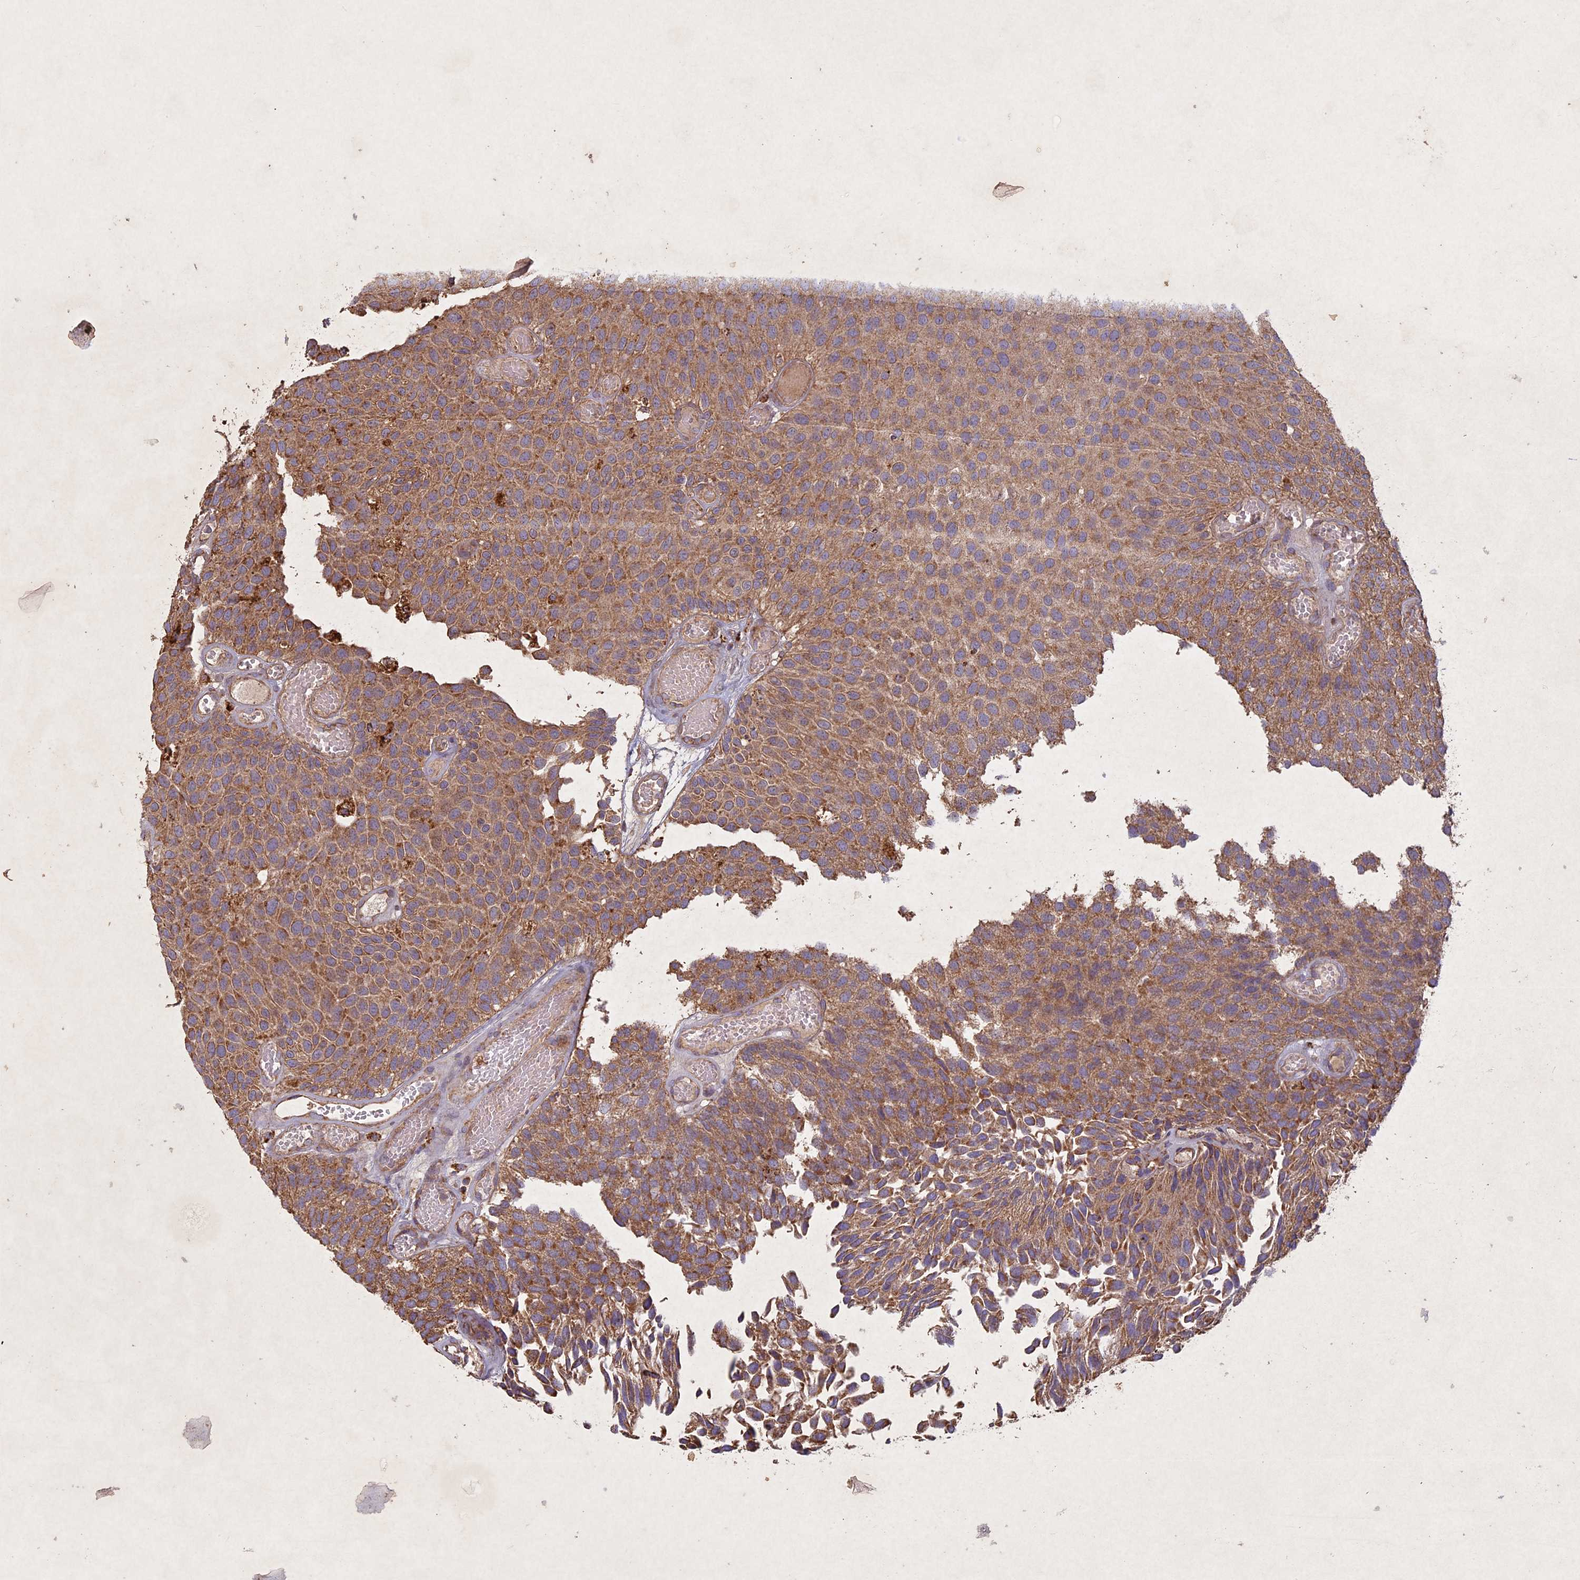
{"staining": {"intensity": "moderate", "quantity": ">75%", "location": "cytoplasmic/membranous"}, "tissue": "urothelial cancer", "cell_type": "Tumor cells", "image_type": "cancer", "snomed": [{"axis": "morphology", "description": "Urothelial carcinoma, Low grade"}, {"axis": "topography", "description": "Urinary bladder"}], "caption": "Immunohistochemical staining of urothelial carcinoma (low-grade) exhibits medium levels of moderate cytoplasmic/membranous expression in approximately >75% of tumor cells.", "gene": "CIAO2B", "patient": {"sex": "male", "age": 89}}